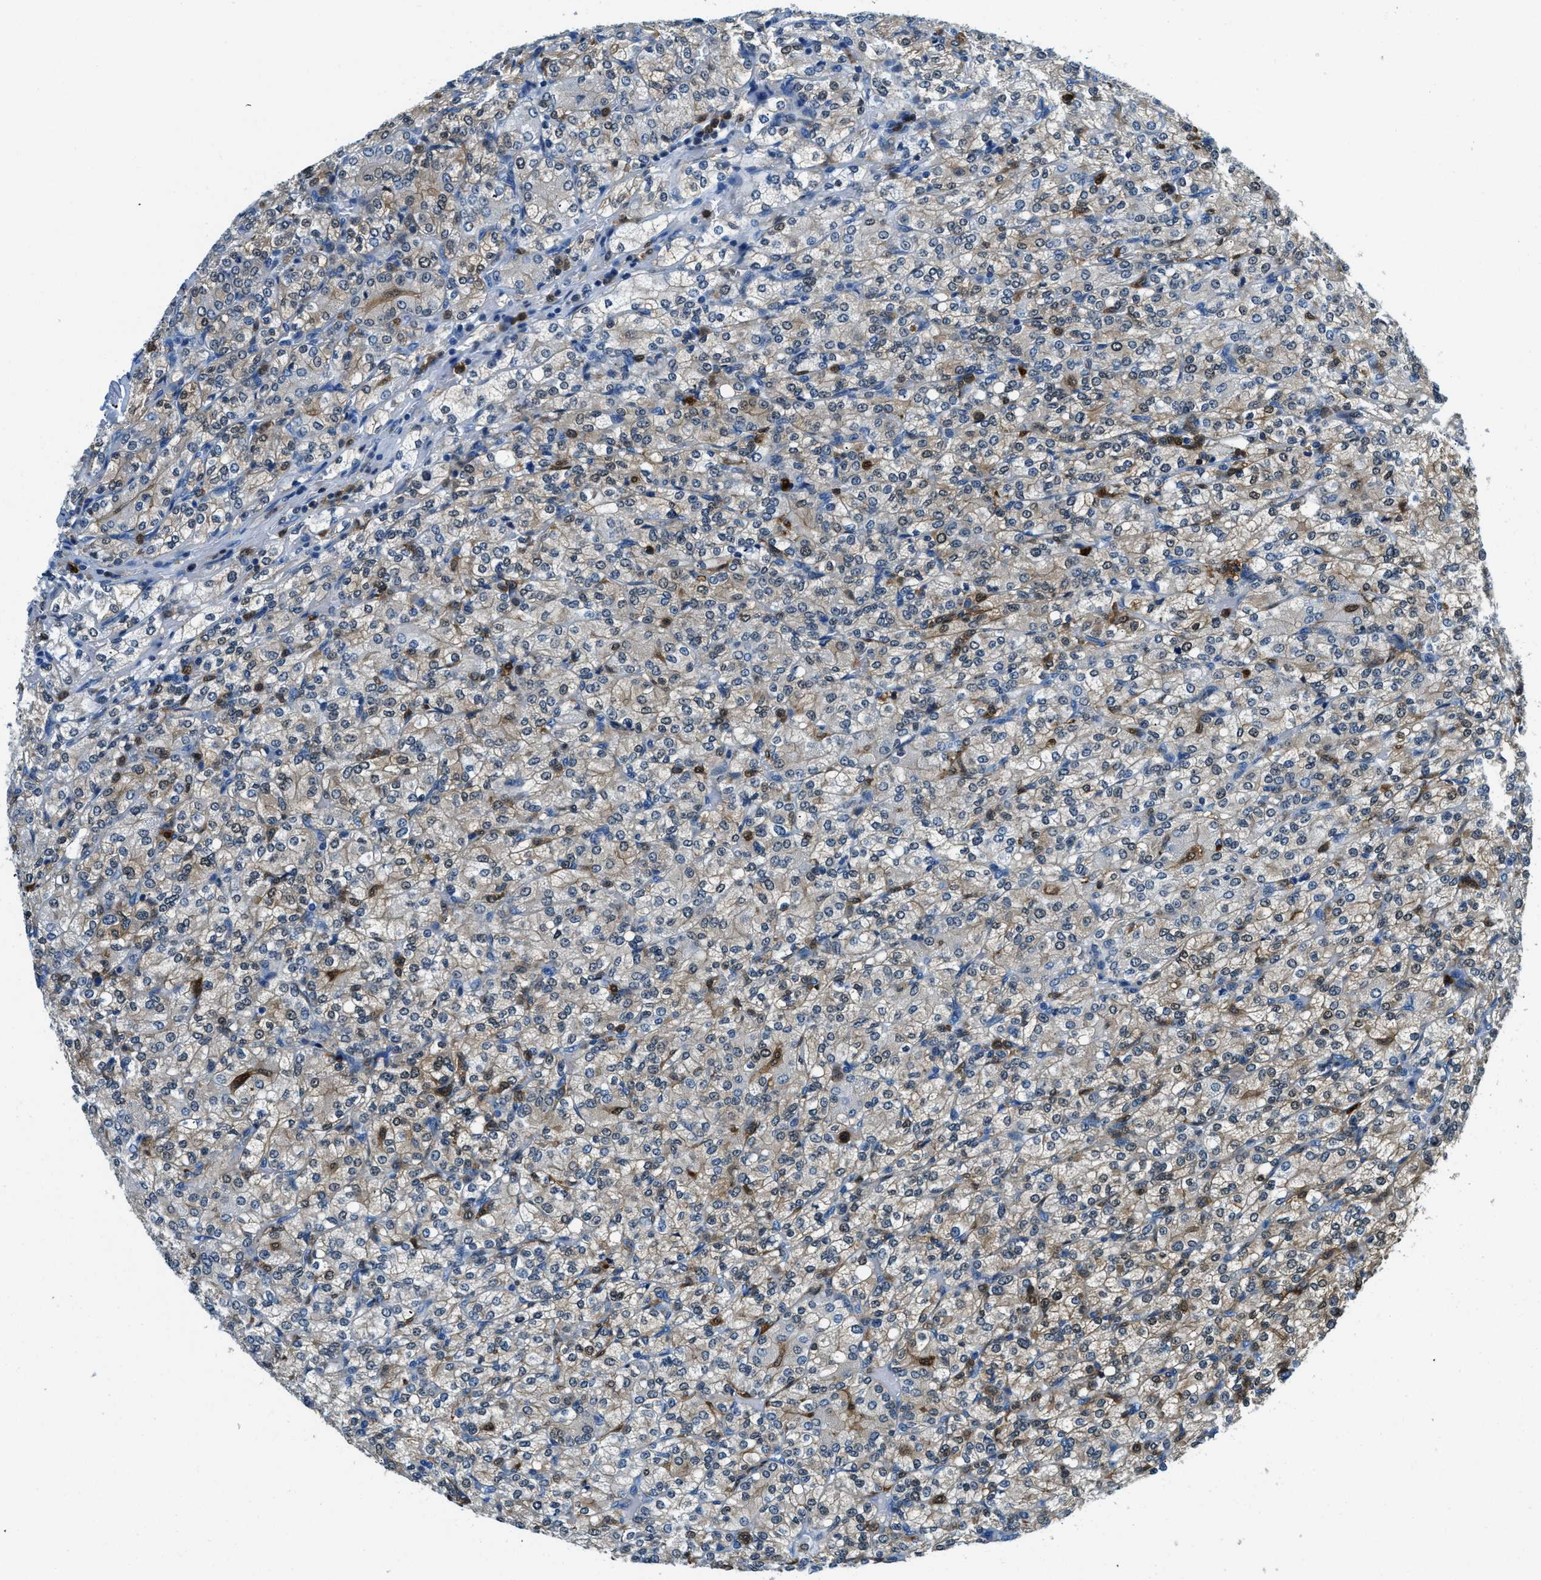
{"staining": {"intensity": "weak", "quantity": "25%-75%", "location": "cytoplasmic/membranous"}, "tissue": "renal cancer", "cell_type": "Tumor cells", "image_type": "cancer", "snomed": [{"axis": "morphology", "description": "Adenocarcinoma, NOS"}, {"axis": "topography", "description": "Kidney"}], "caption": "This is an image of immunohistochemistry staining of renal adenocarcinoma, which shows weak expression in the cytoplasmic/membranous of tumor cells.", "gene": "CAPG", "patient": {"sex": "male", "age": 77}}